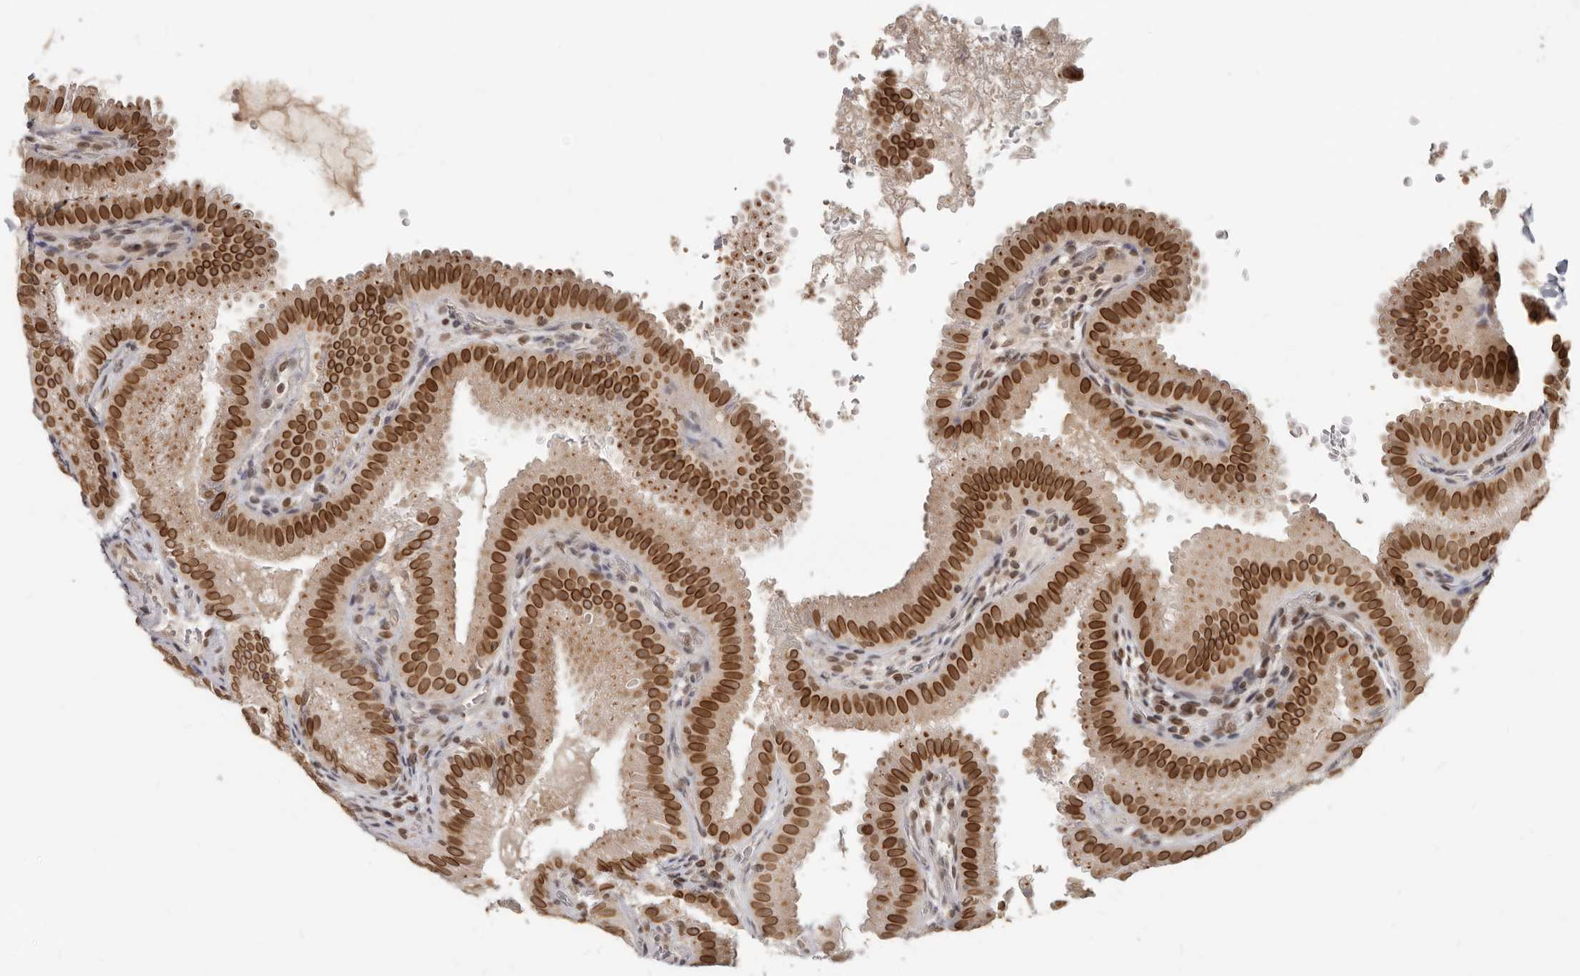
{"staining": {"intensity": "strong", "quantity": ">75%", "location": "cytoplasmic/membranous,nuclear"}, "tissue": "gallbladder", "cell_type": "Glandular cells", "image_type": "normal", "snomed": [{"axis": "morphology", "description": "Normal tissue, NOS"}, {"axis": "topography", "description": "Gallbladder"}], "caption": "Immunohistochemical staining of normal human gallbladder reveals strong cytoplasmic/membranous,nuclear protein positivity in about >75% of glandular cells.", "gene": "NUP153", "patient": {"sex": "female", "age": 30}}